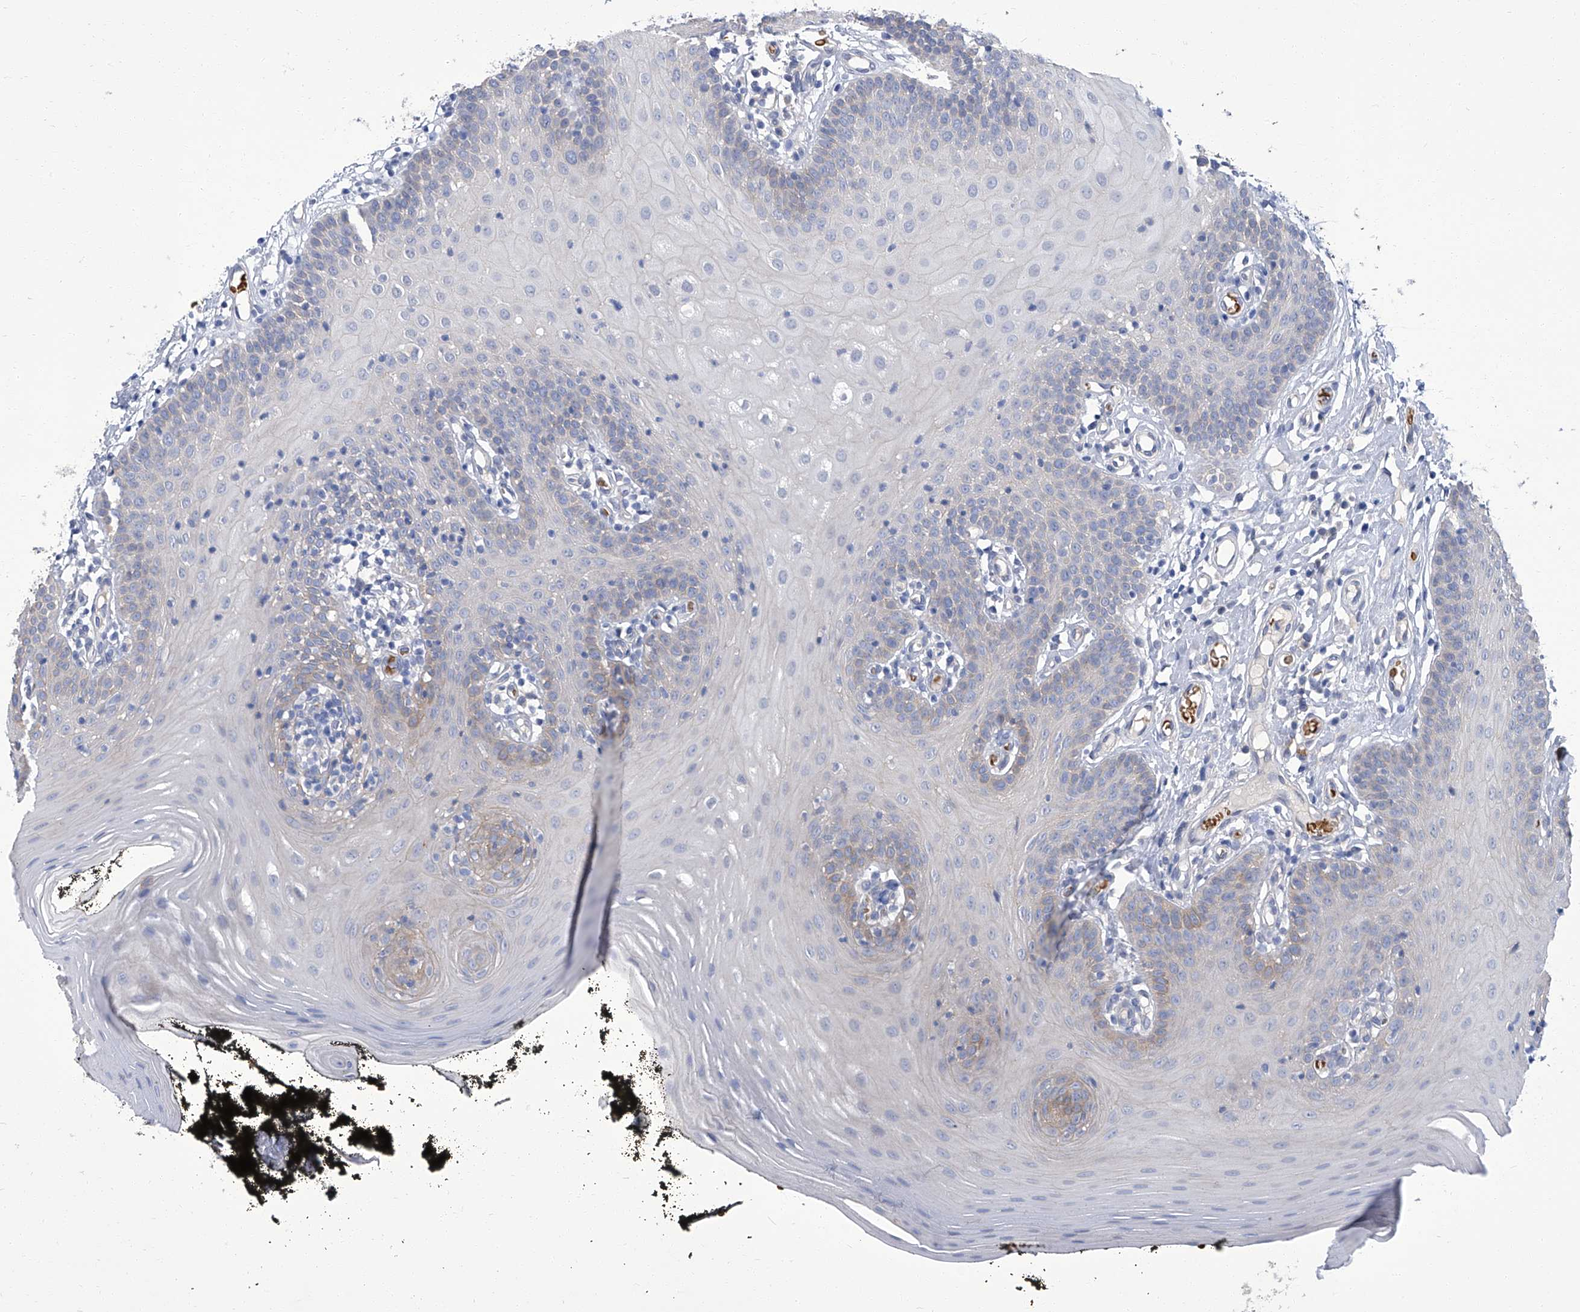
{"staining": {"intensity": "weak", "quantity": "<25%", "location": "cytoplasmic/membranous"}, "tissue": "oral mucosa", "cell_type": "Squamous epithelial cells", "image_type": "normal", "snomed": [{"axis": "morphology", "description": "Normal tissue, NOS"}, {"axis": "topography", "description": "Oral tissue"}], "caption": "This is an IHC image of unremarkable human oral mucosa. There is no positivity in squamous epithelial cells.", "gene": "PARD3", "patient": {"sex": "male", "age": 74}}